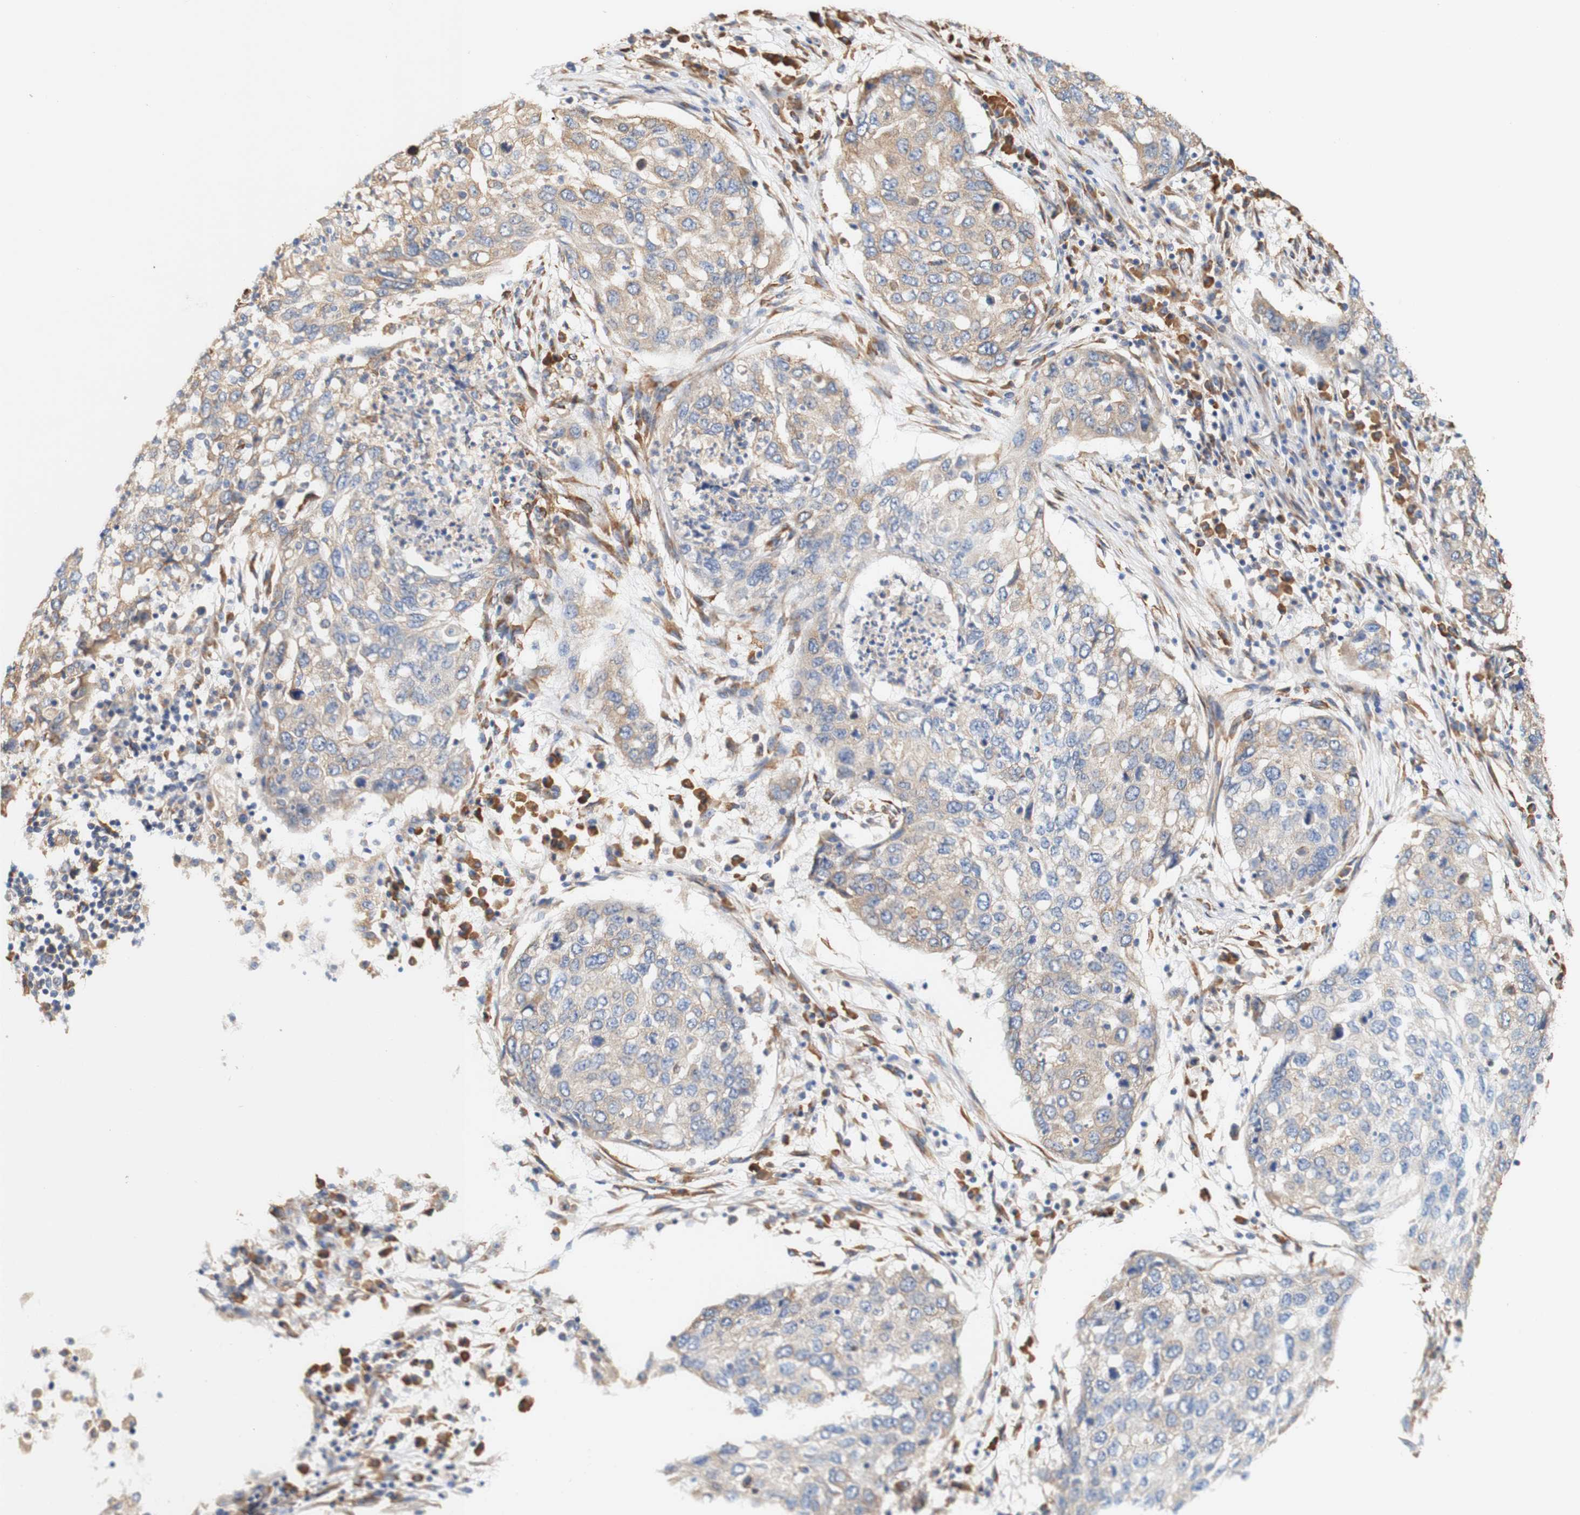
{"staining": {"intensity": "weak", "quantity": "25%-75%", "location": "cytoplasmic/membranous"}, "tissue": "lung cancer", "cell_type": "Tumor cells", "image_type": "cancer", "snomed": [{"axis": "morphology", "description": "Squamous cell carcinoma, NOS"}, {"axis": "topography", "description": "Lung"}], "caption": "Immunohistochemical staining of lung squamous cell carcinoma exhibits weak cytoplasmic/membranous protein expression in approximately 25%-75% of tumor cells.", "gene": "EIF2AK4", "patient": {"sex": "female", "age": 63}}